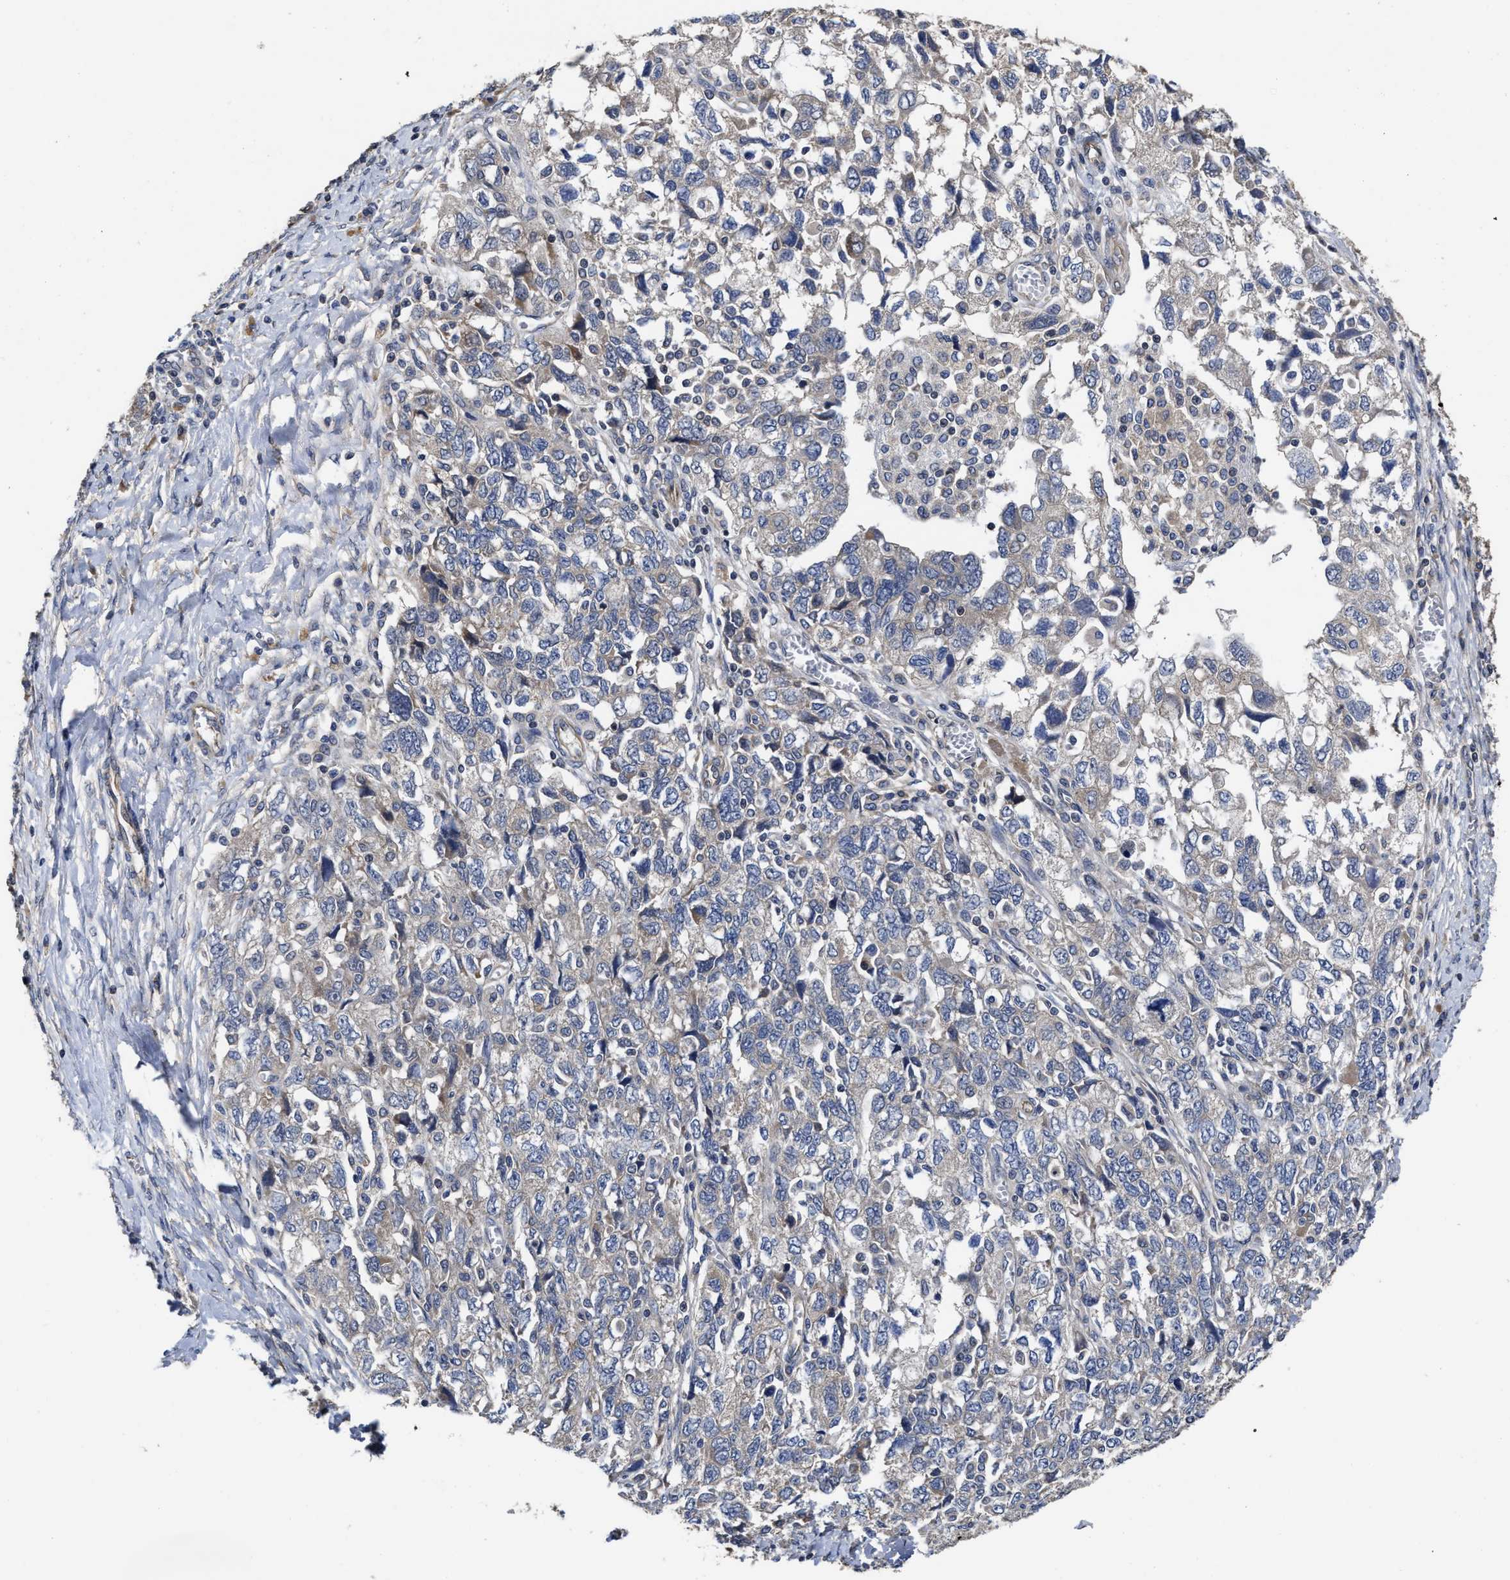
{"staining": {"intensity": "weak", "quantity": ">75%", "location": "cytoplasmic/membranous"}, "tissue": "ovarian cancer", "cell_type": "Tumor cells", "image_type": "cancer", "snomed": [{"axis": "morphology", "description": "Carcinoma, NOS"}, {"axis": "morphology", "description": "Cystadenocarcinoma, serous, NOS"}, {"axis": "topography", "description": "Ovary"}], "caption": "IHC (DAB (3,3'-diaminobenzidine)) staining of human ovarian cancer (carcinoma) exhibits weak cytoplasmic/membranous protein expression in approximately >75% of tumor cells.", "gene": "TRAF6", "patient": {"sex": "female", "age": 69}}